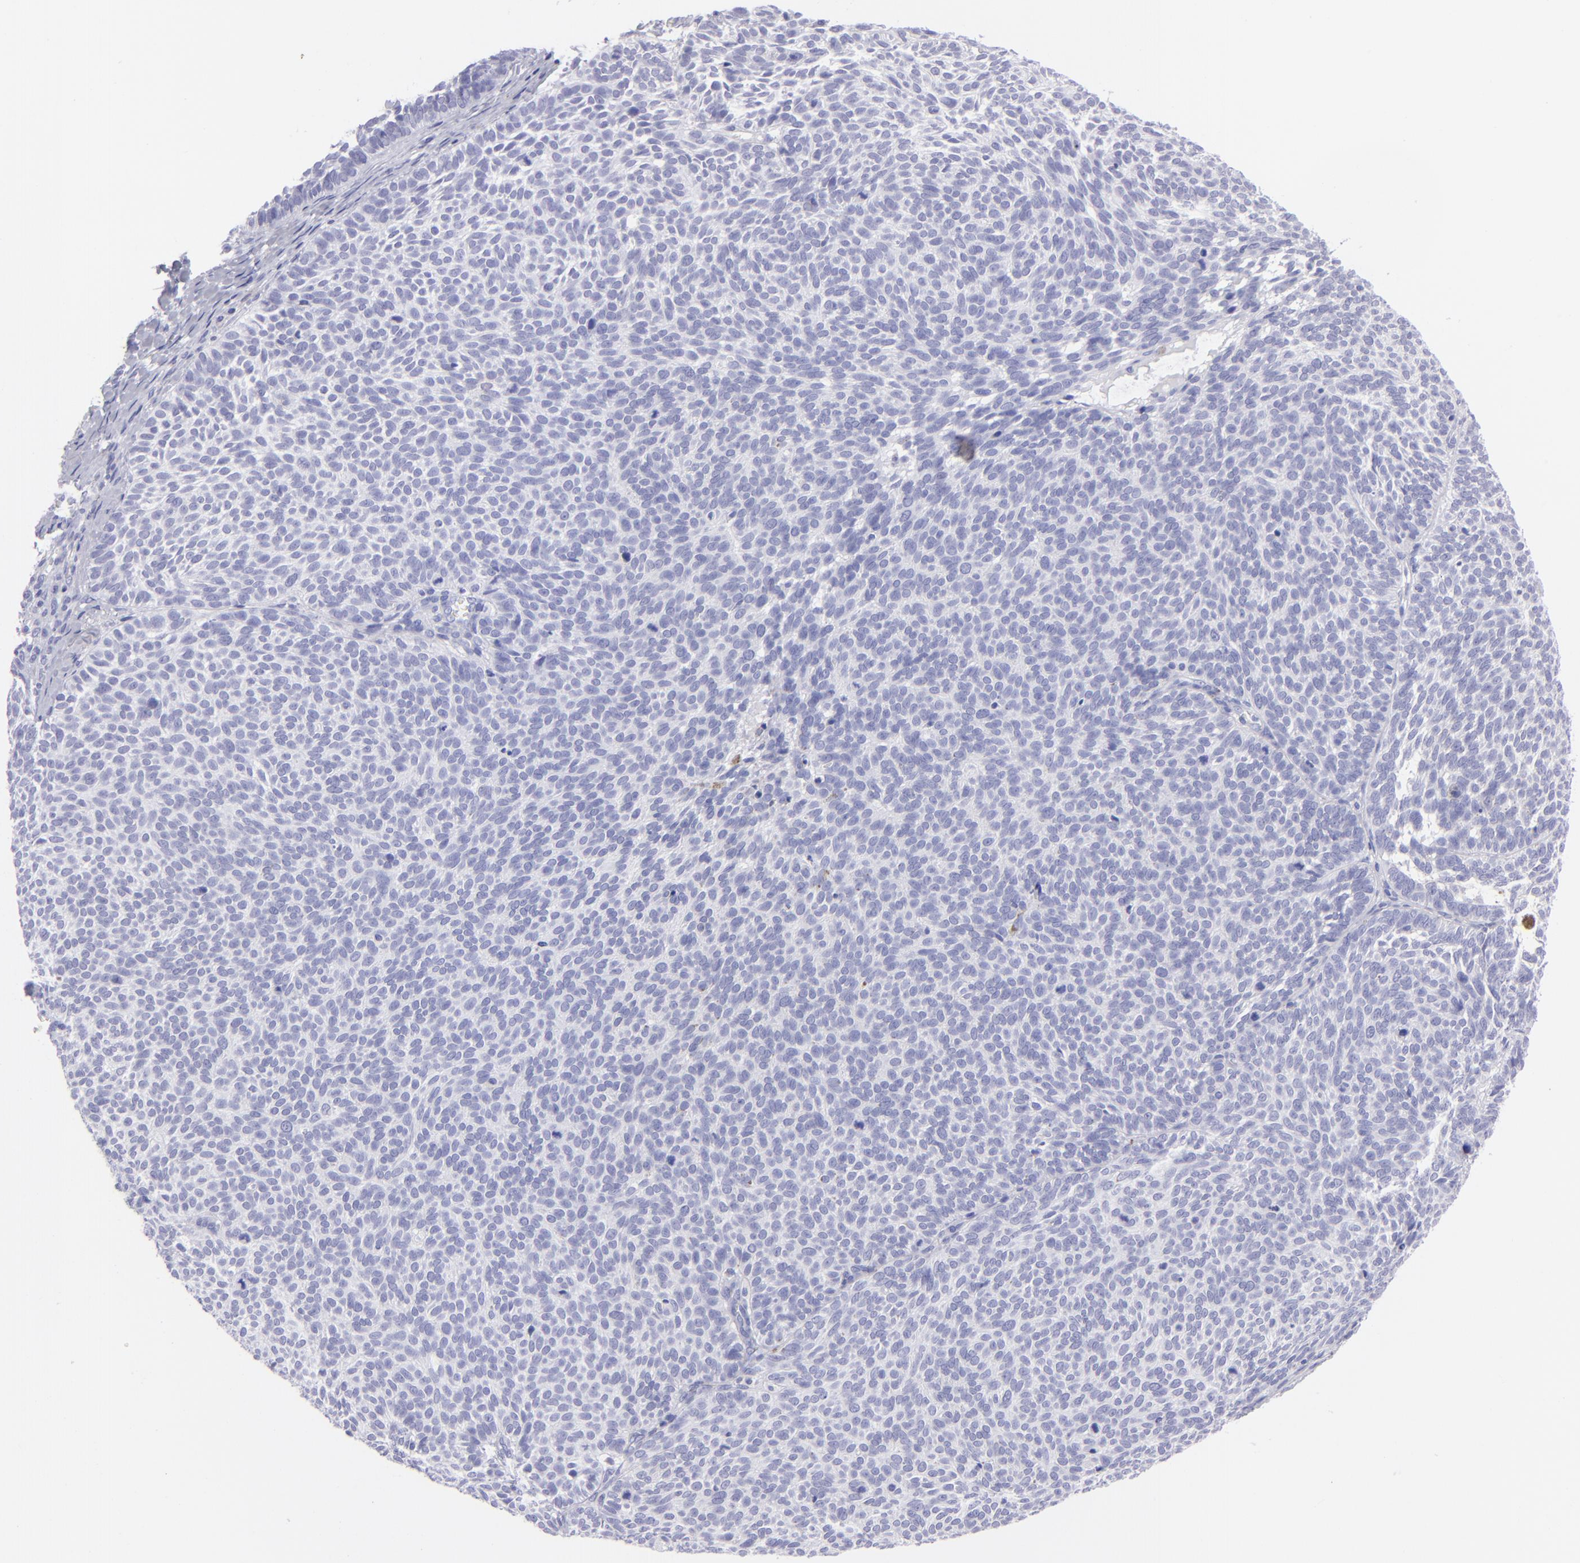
{"staining": {"intensity": "negative", "quantity": "none", "location": "none"}, "tissue": "skin cancer", "cell_type": "Tumor cells", "image_type": "cancer", "snomed": [{"axis": "morphology", "description": "Basal cell carcinoma"}, {"axis": "topography", "description": "Skin"}], "caption": "An immunohistochemistry image of basal cell carcinoma (skin) is shown. There is no staining in tumor cells of basal cell carcinoma (skin).", "gene": "SLC1A3", "patient": {"sex": "male", "age": 63}}